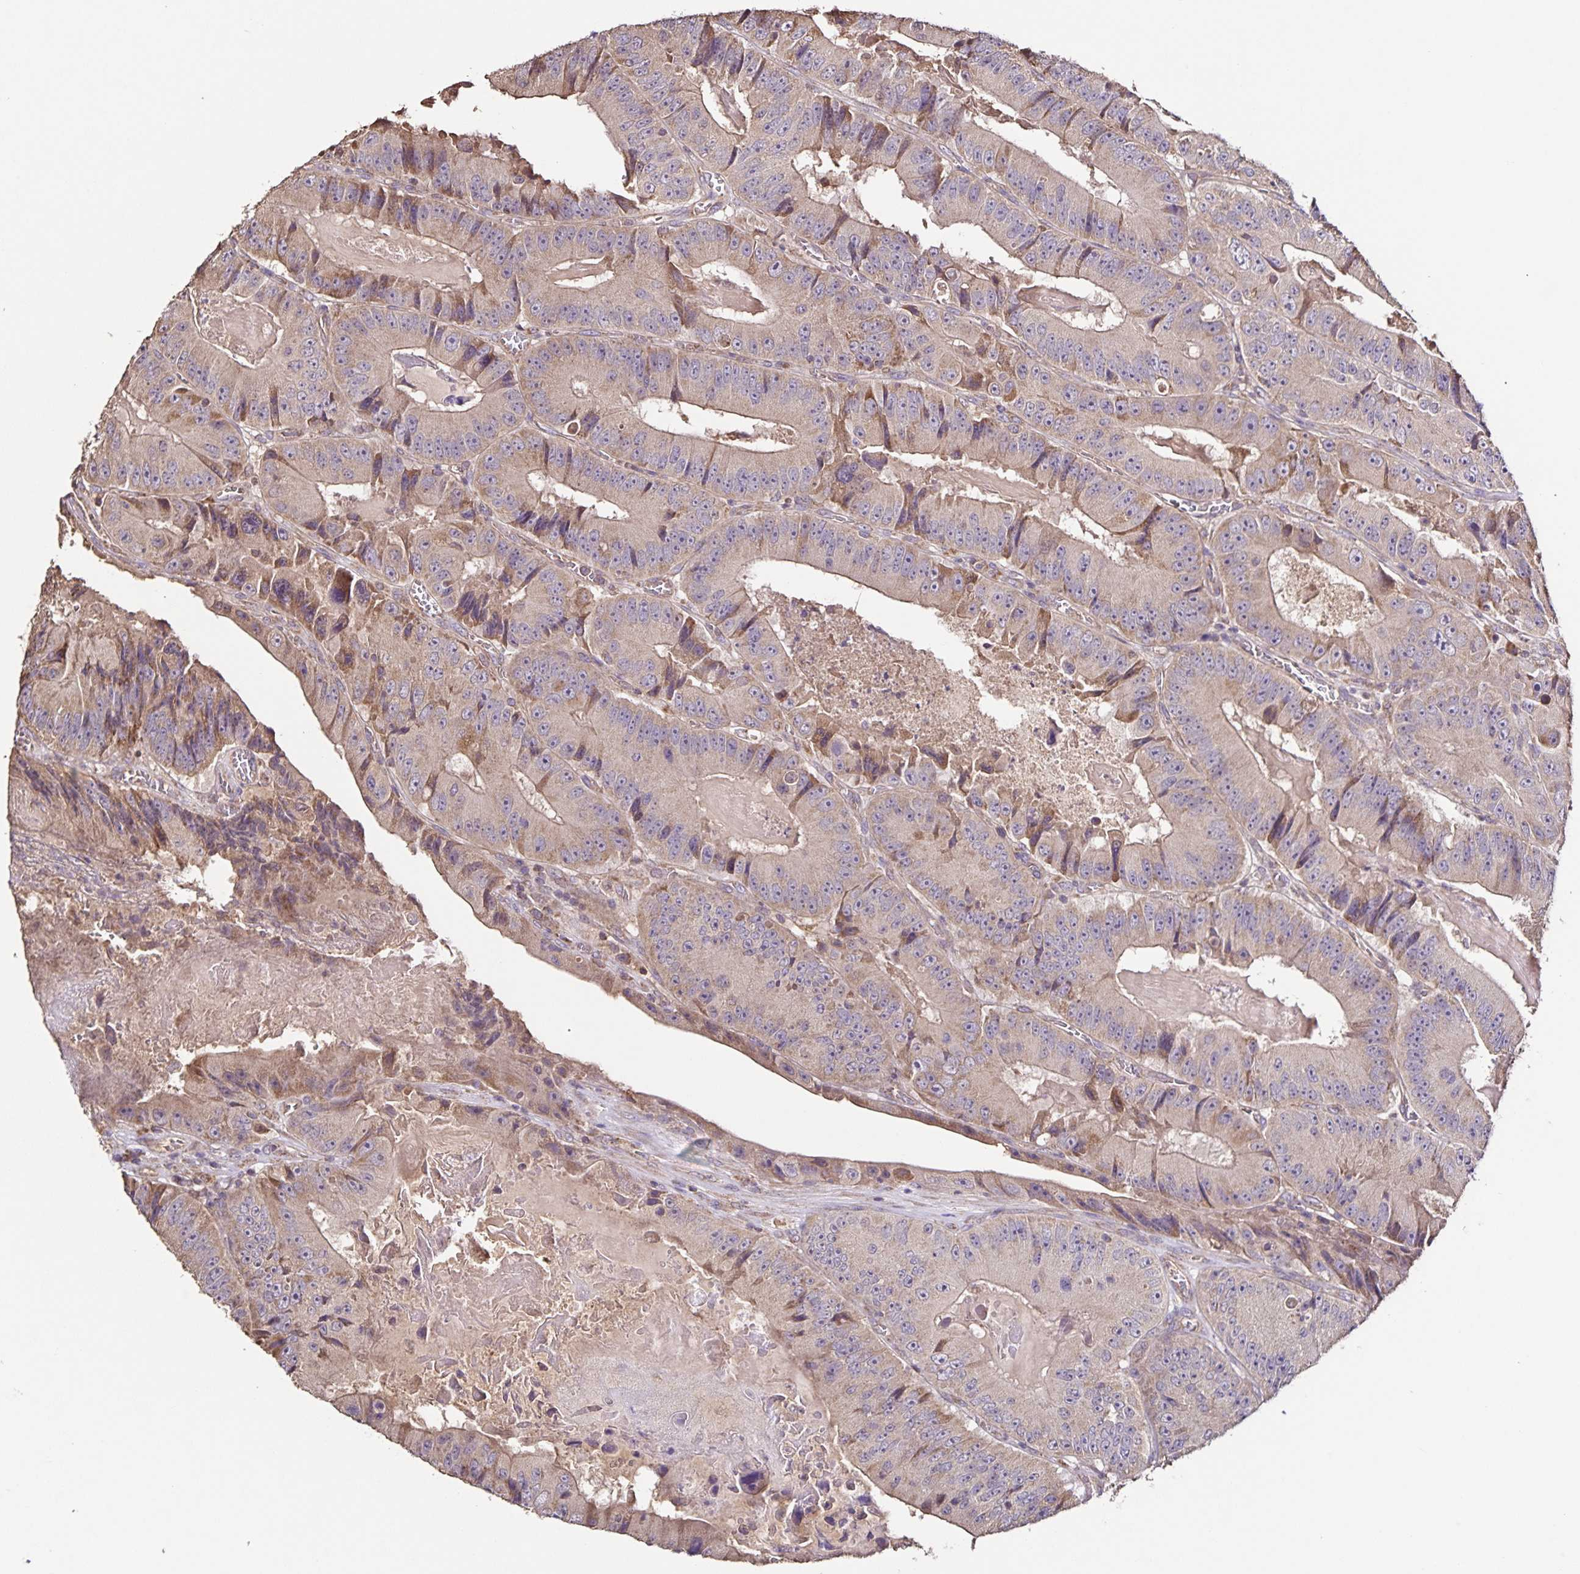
{"staining": {"intensity": "moderate", "quantity": "25%-75%", "location": "cytoplasmic/membranous"}, "tissue": "colorectal cancer", "cell_type": "Tumor cells", "image_type": "cancer", "snomed": [{"axis": "morphology", "description": "Adenocarcinoma, NOS"}, {"axis": "topography", "description": "Colon"}], "caption": "Colorectal adenocarcinoma stained with immunohistochemistry shows moderate cytoplasmic/membranous staining in about 25%-75% of tumor cells. (DAB IHC with brightfield microscopy, high magnification).", "gene": "MAN1A1", "patient": {"sex": "female", "age": 86}}